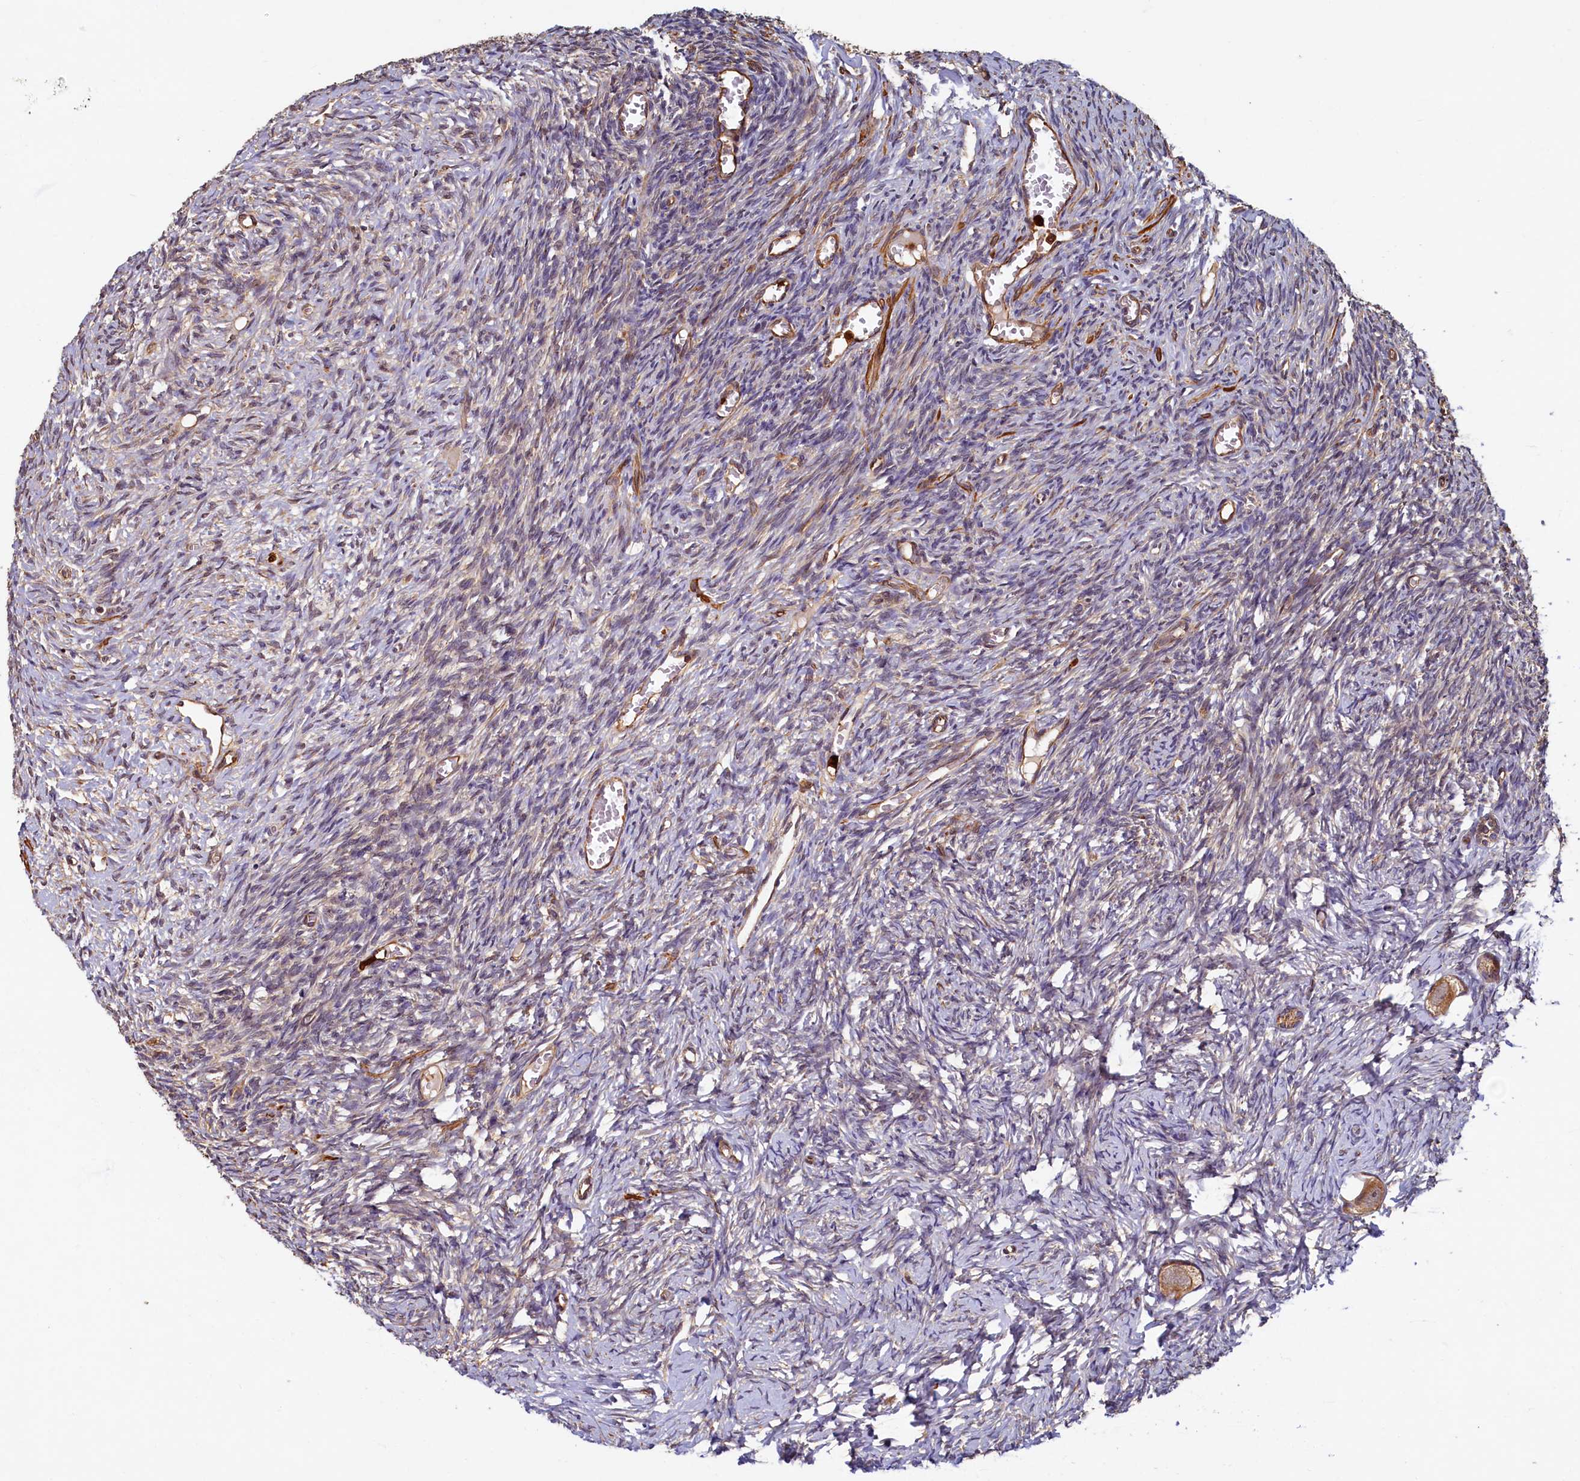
{"staining": {"intensity": "moderate", "quantity": ">75%", "location": "cytoplasmic/membranous"}, "tissue": "ovary", "cell_type": "Follicle cells", "image_type": "normal", "snomed": [{"axis": "morphology", "description": "Normal tissue, NOS"}, {"axis": "topography", "description": "Ovary"}], "caption": "This photomicrograph displays unremarkable ovary stained with immunohistochemistry (IHC) to label a protein in brown. The cytoplasmic/membranous of follicle cells show moderate positivity for the protein. Nuclei are counter-stained blue.", "gene": "CCDC102B", "patient": {"sex": "female", "age": 27}}